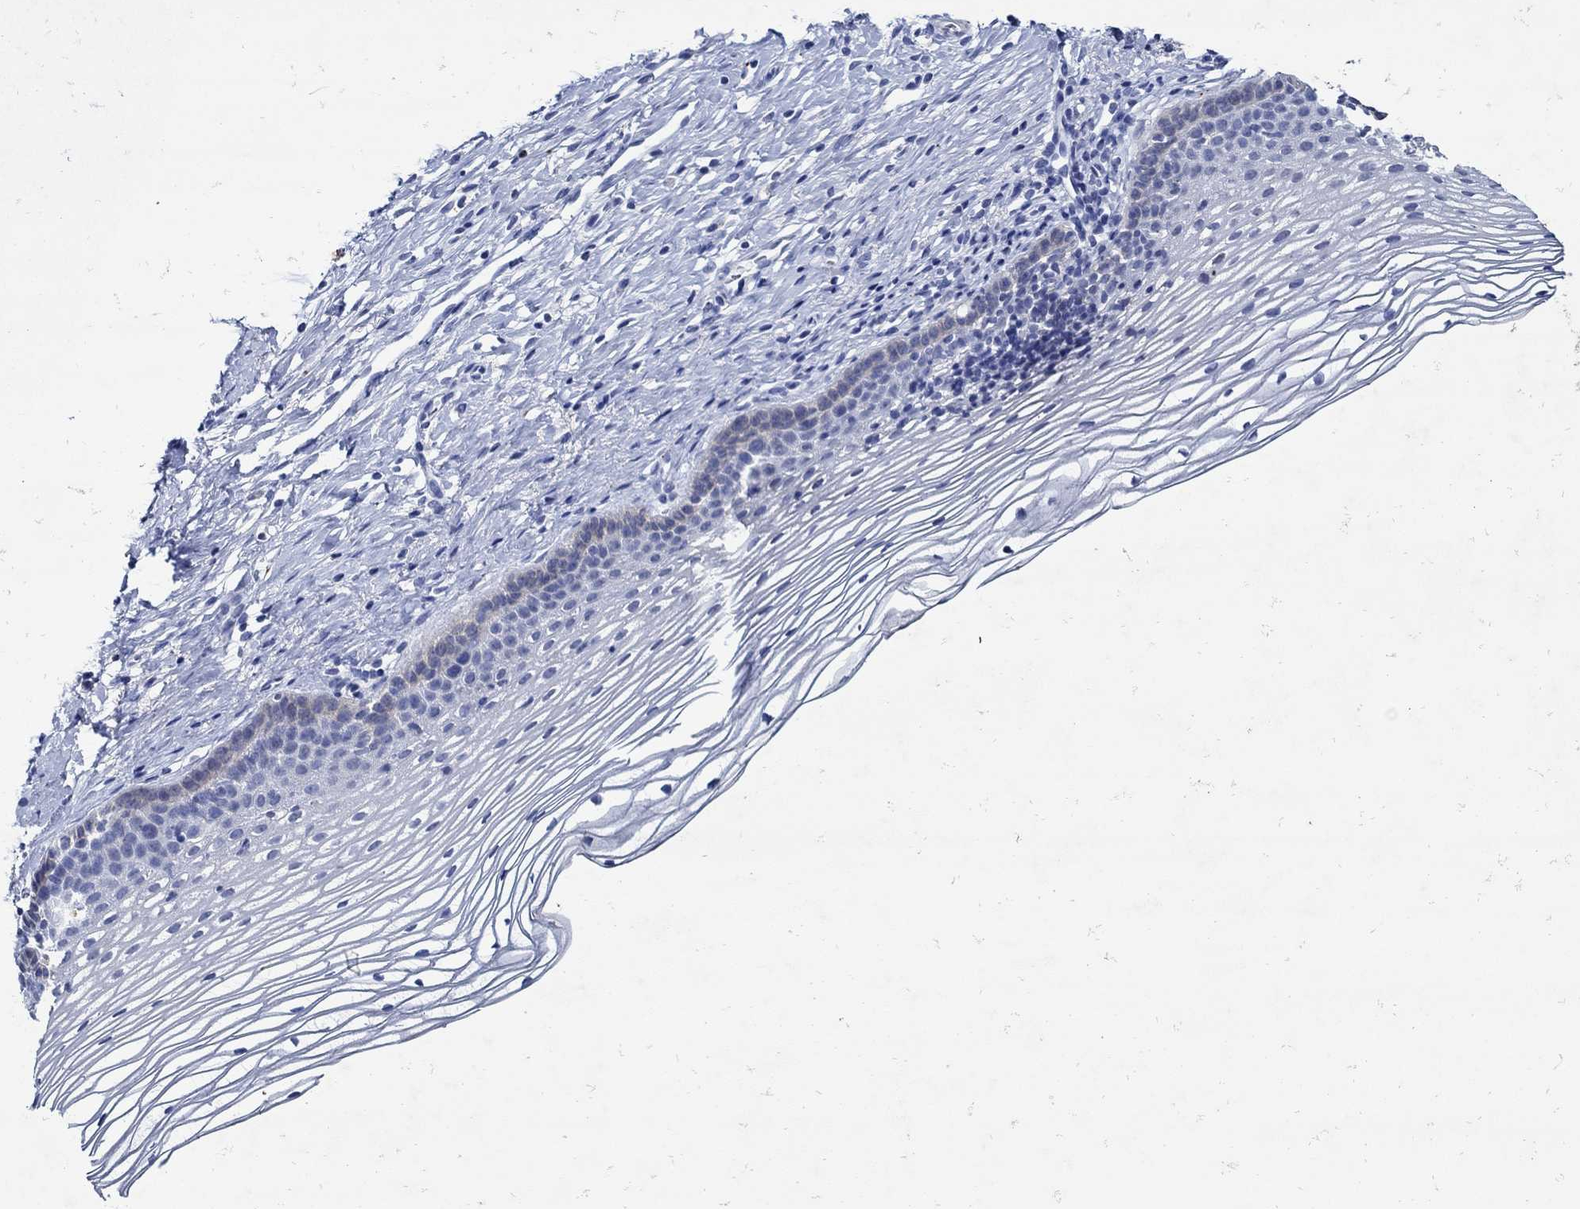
{"staining": {"intensity": "negative", "quantity": "none", "location": "none"}, "tissue": "cervix", "cell_type": "Glandular cells", "image_type": "normal", "snomed": [{"axis": "morphology", "description": "Normal tissue, NOS"}, {"axis": "topography", "description": "Cervix"}], "caption": "A photomicrograph of human cervix is negative for staining in glandular cells. (DAB (3,3'-diaminobenzidine) immunohistochemistry visualized using brightfield microscopy, high magnification).", "gene": "NOS1", "patient": {"sex": "female", "age": 39}}